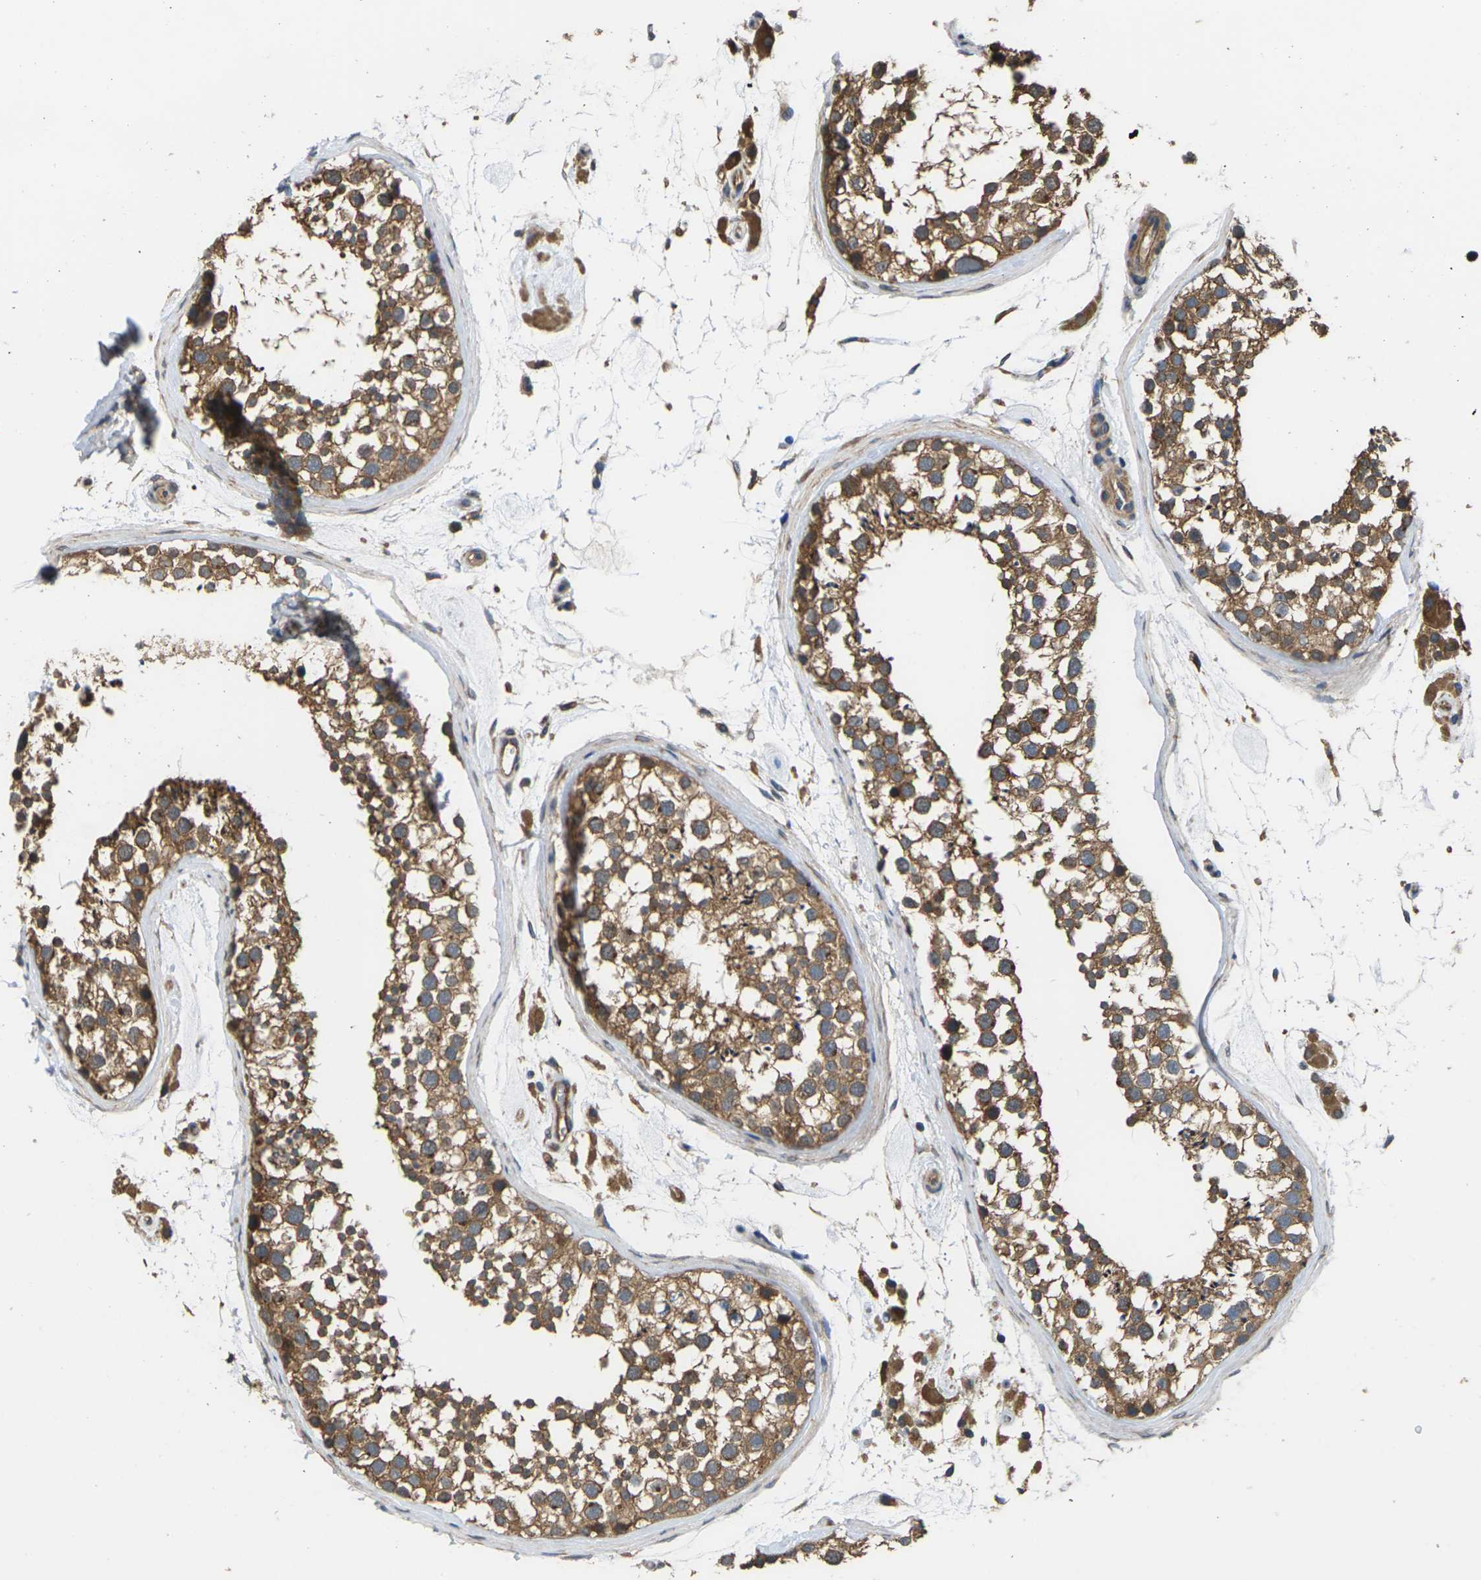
{"staining": {"intensity": "moderate", "quantity": ">75%", "location": "cytoplasmic/membranous"}, "tissue": "testis", "cell_type": "Cells in seminiferous ducts", "image_type": "normal", "snomed": [{"axis": "morphology", "description": "Normal tissue, NOS"}, {"axis": "topography", "description": "Testis"}], "caption": "Protein staining of benign testis displays moderate cytoplasmic/membranous staining in approximately >75% of cells in seminiferous ducts.", "gene": "NRAS", "patient": {"sex": "male", "age": 46}}